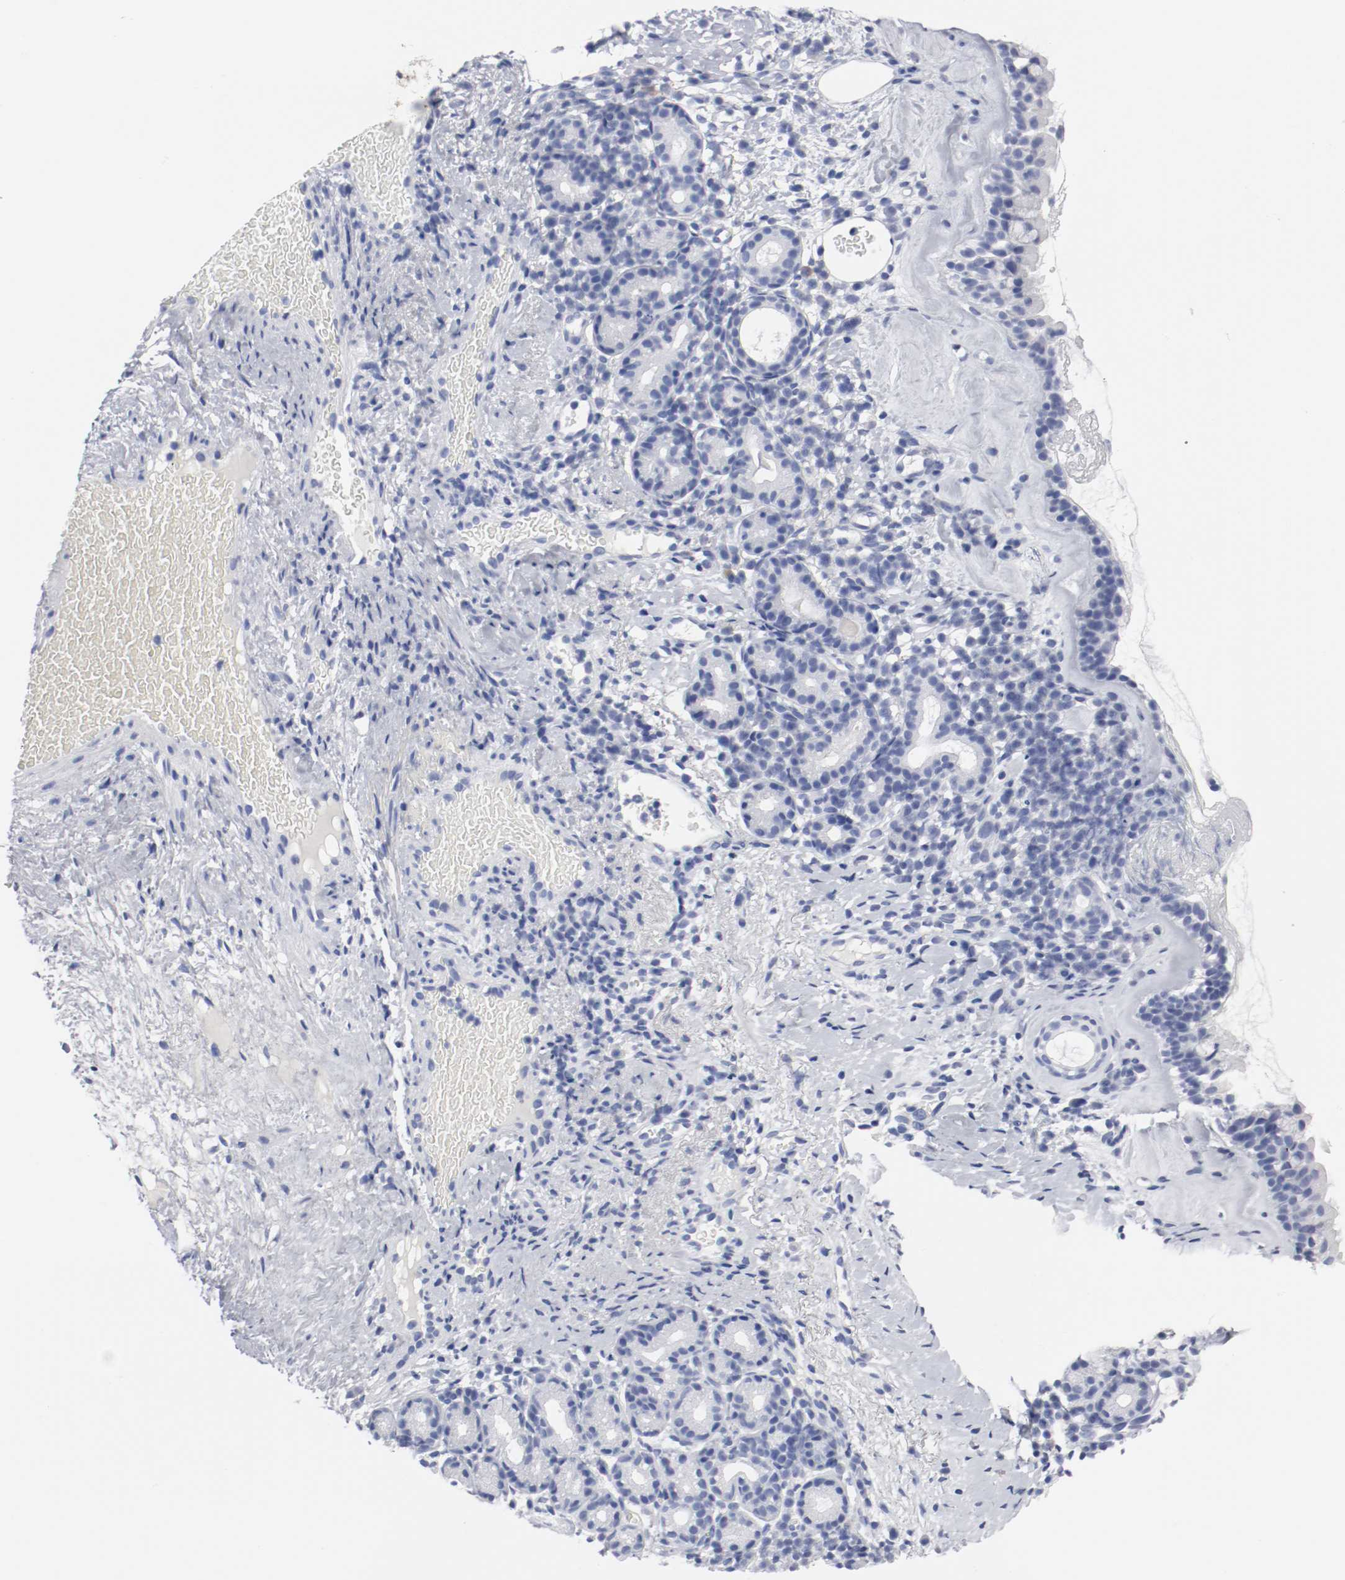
{"staining": {"intensity": "negative", "quantity": "none", "location": "none"}, "tissue": "nasopharynx", "cell_type": "Respiratory epithelial cells", "image_type": "normal", "snomed": [{"axis": "morphology", "description": "Normal tissue, NOS"}, {"axis": "morphology", "description": "Inflammation, NOS"}, {"axis": "topography", "description": "Nasopharynx"}], "caption": "Immunohistochemistry (IHC) histopathology image of unremarkable nasopharynx: human nasopharynx stained with DAB (3,3'-diaminobenzidine) shows no significant protein positivity in respiratory epithelial cells.", "gene": "GAD1", "patient": {"sex": "female", "age": 55}}